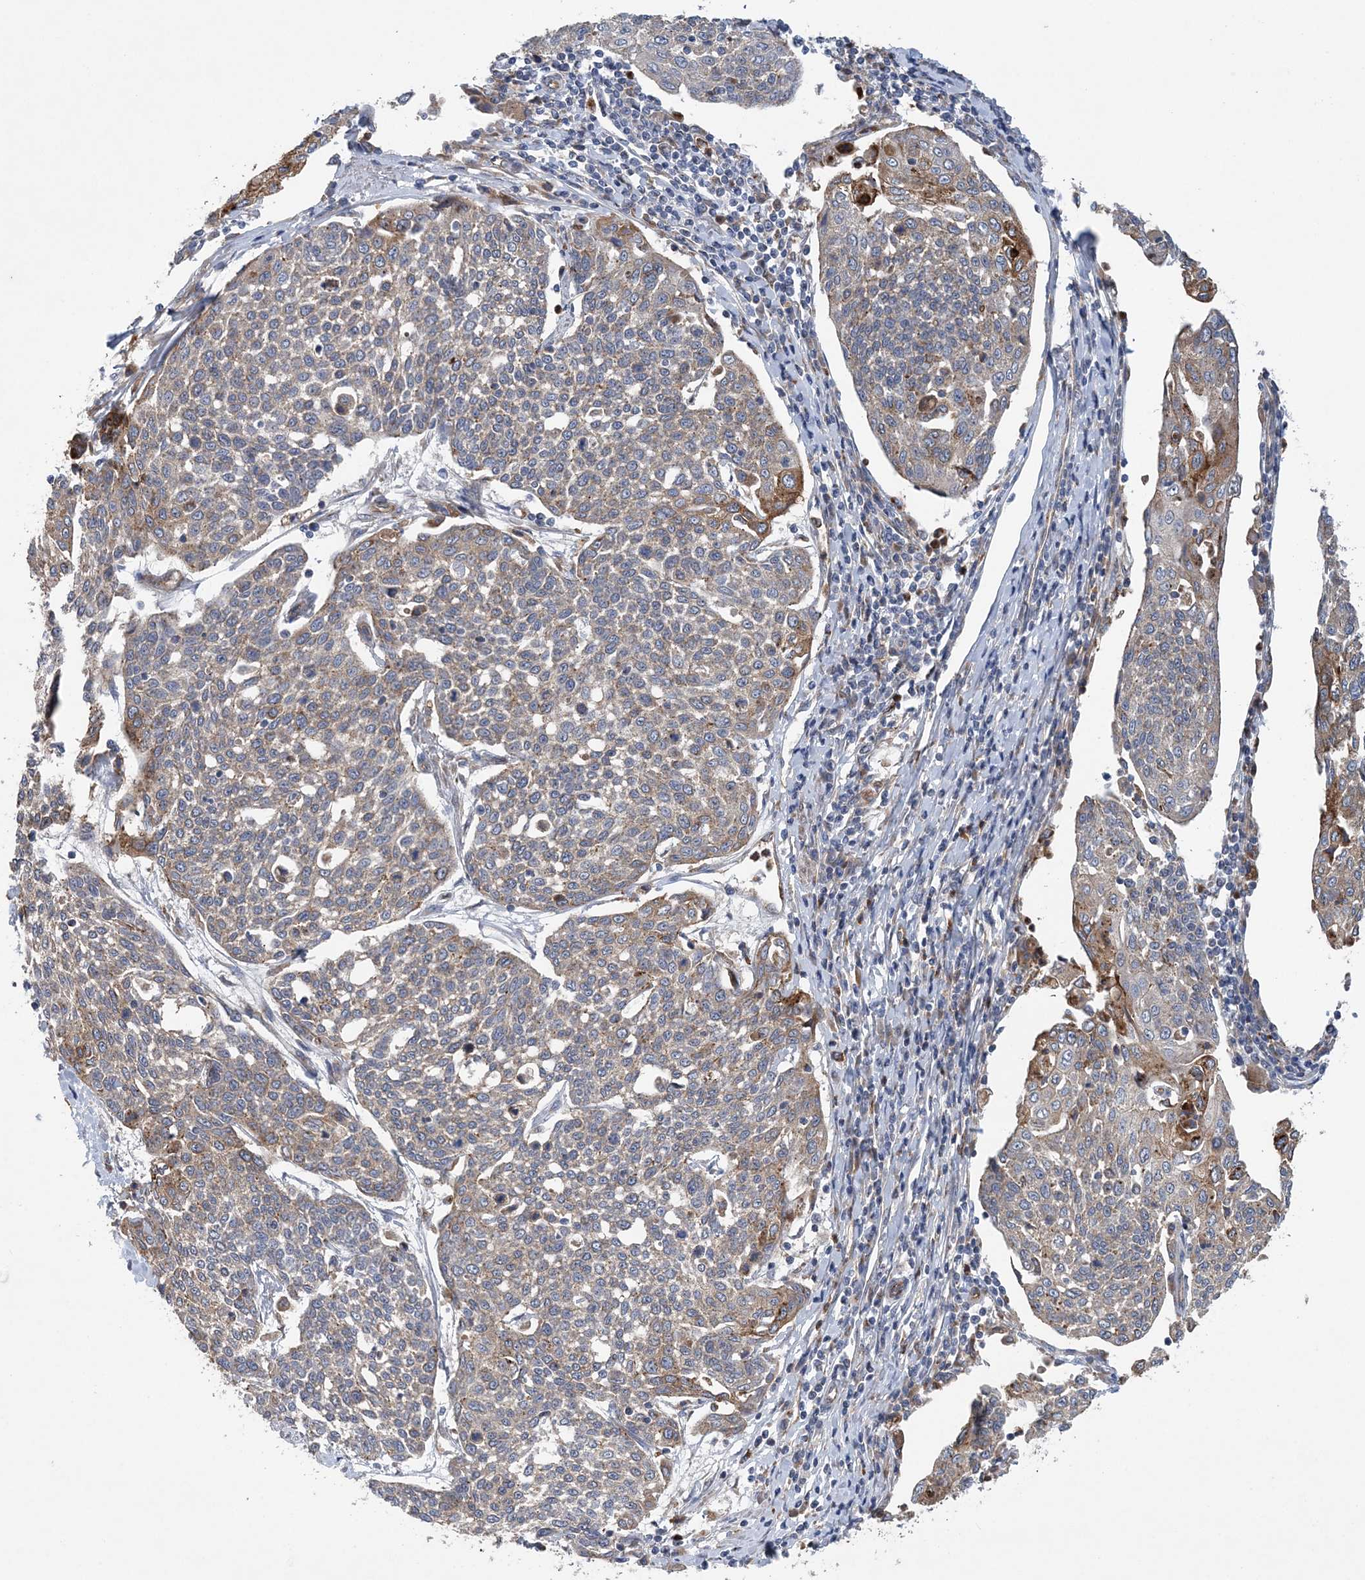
{"staining": {"intensity": "moderate", "quantity": "<25%", "location": "cytoplasmic/membranous"}, "tissue": "cervical cancer", "cell_type": "Tumor cells", "image_type": "cancer", "snomed": [{"axis": "morphology", "description": "Squamous cell carcinoma, NOS"}, {"axis": "topography", "description": "Cervix"}], "caption": "A high-resolution histopathology image shows immunohistochemistry staining of cervical cancer, which exhibits moderate cytoplasmic/membranous staining in about <25% of tumor cells. (Stains: DAB in brown, nuclei in blue, Microscopy: brightfield microscopy at high magnification).", "gene": "PTTG1IP", "patient": {"sex": "female", "age": 34}}